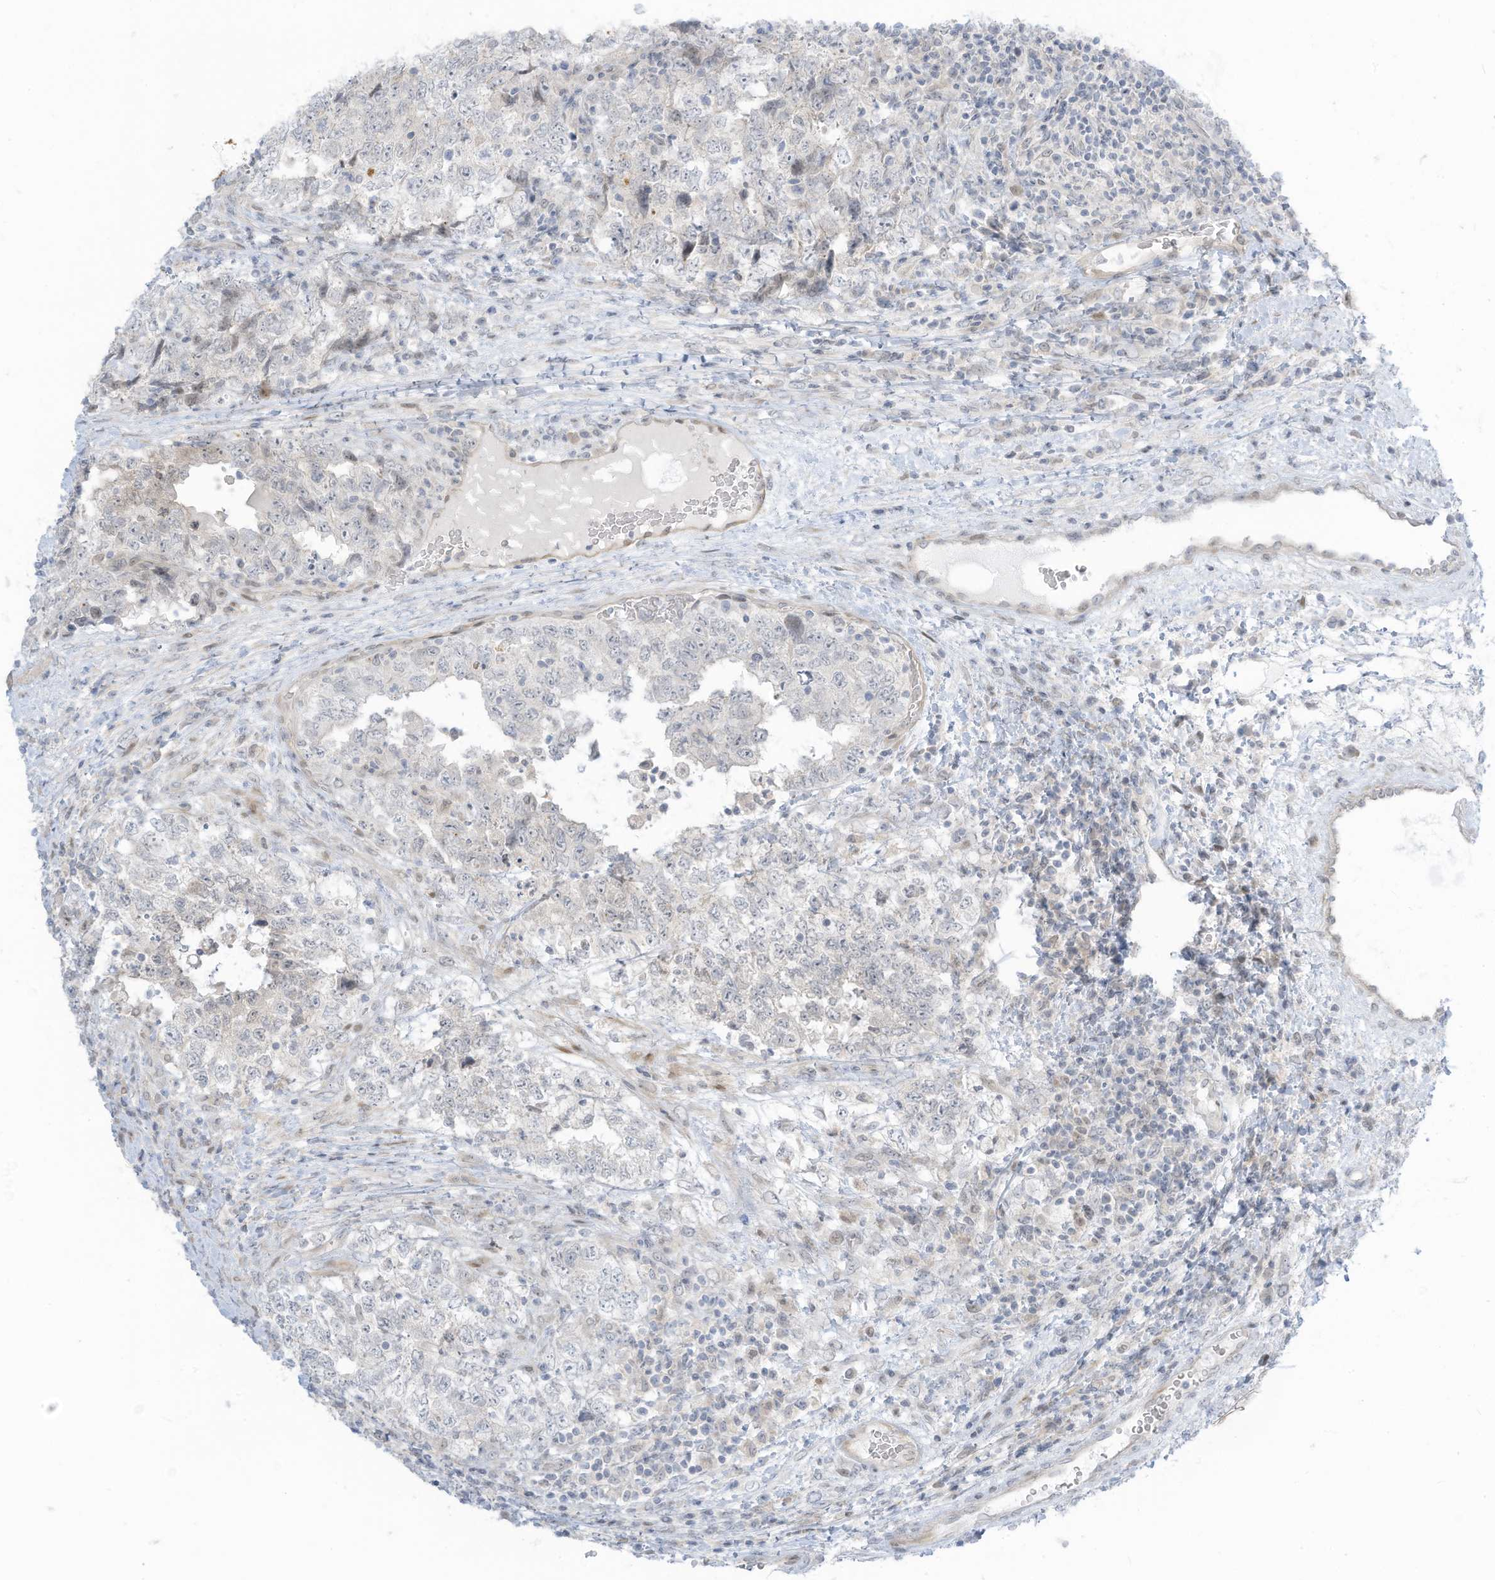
{"staining": {"intensity": "negative", "quantity": "none", "location": "none"}, "tissue": "testis cancer", "cell_type": "Tumor cells", "image_type": "cancer", "snomed": [{"axis": "morphology", "description": "Carcinoma, Embryonal, NOS"}, {"axis": "topography", "description": "Testis"}], "caption": "Tumor cells show no significant positivity in testis cancer. (Stains: DAB immunohistochemistry with hematoxylin counter stain, Microscopy: brightfield microscopy at high magnification).", "gene": "ASPRV1", "patient": {"sex": "male", "age": 37}}